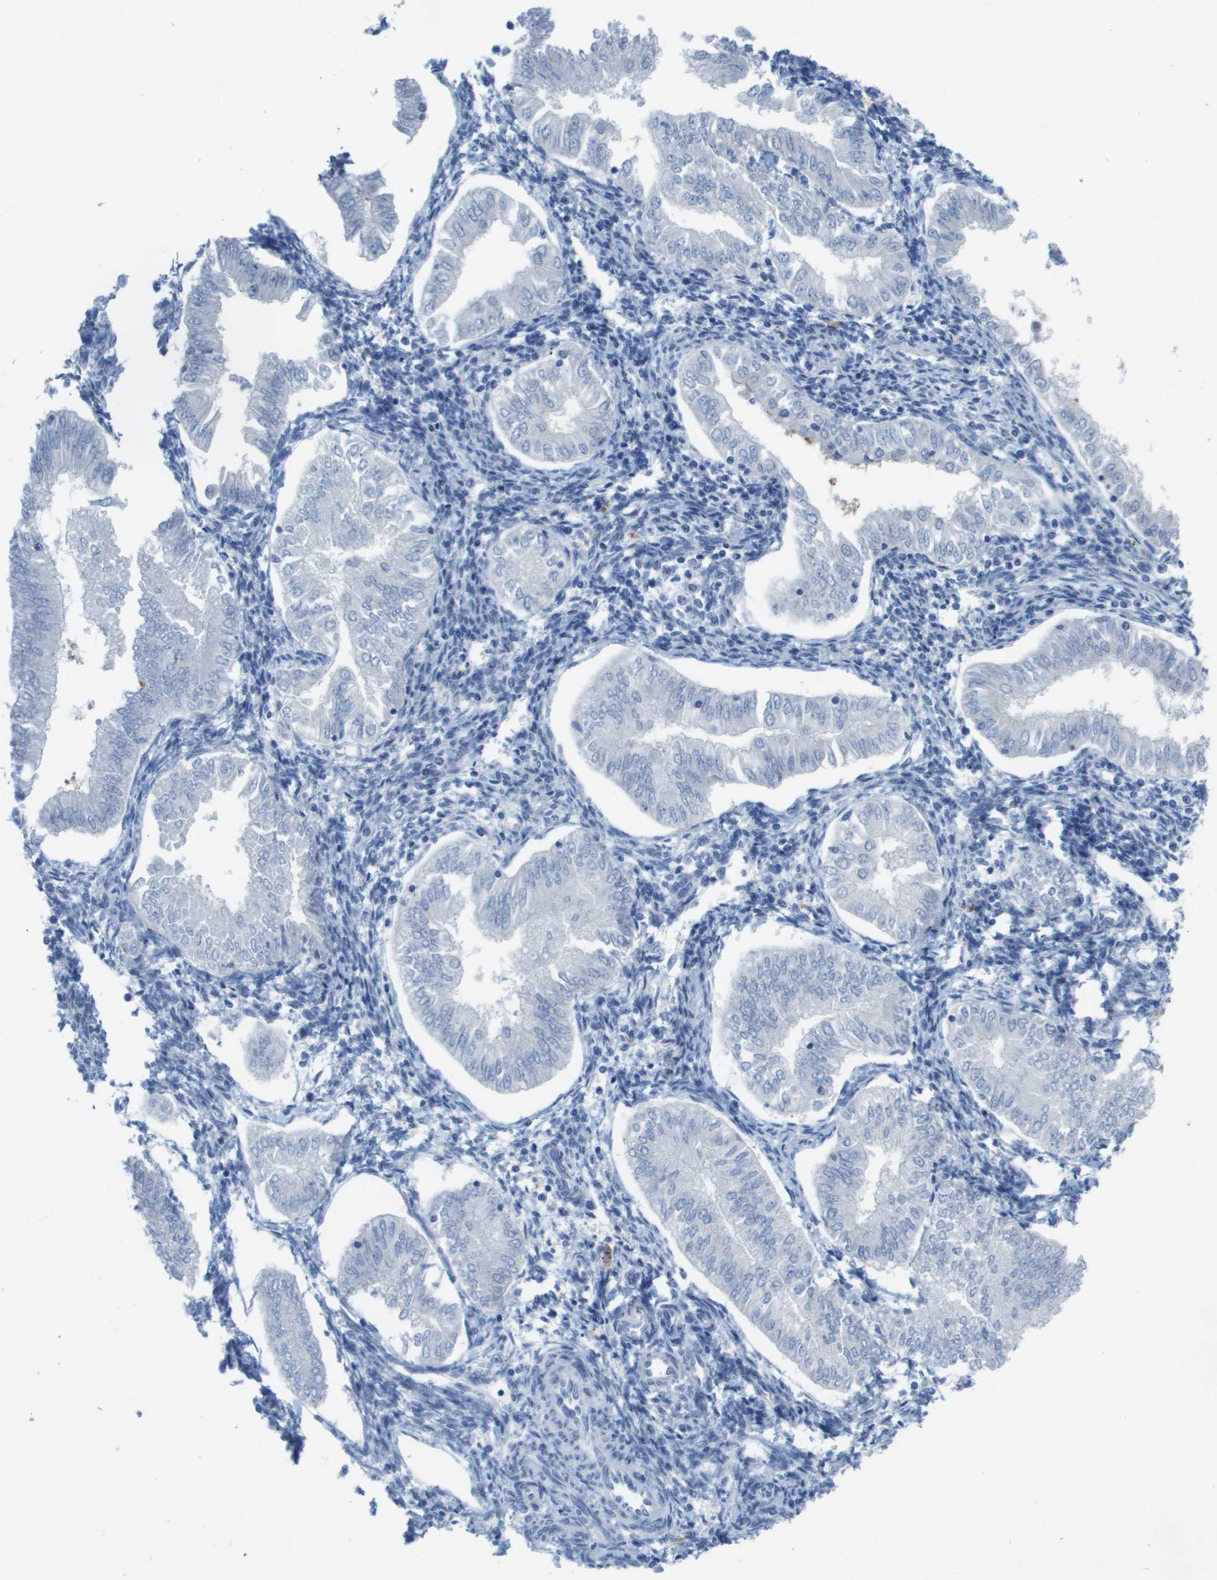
{"staining": {"intensity": "negative", "quantity": "none", "location": "none"}, "tissue": "endometrial cancer", "cell_type": "Tumor cells", "image_type": "cancer", "snomed": [{"axis": "morphology", "description": "Adenocarcinoma, NOS"}, {"axis": "topography", "description": "Endometrium"}], "caption": "A micrograph of human adenocarcinoma (endometrial) is negative for staining in tumor cells.", "gene": "NCS1", "patient": {"sex": "female", "age": 53}}